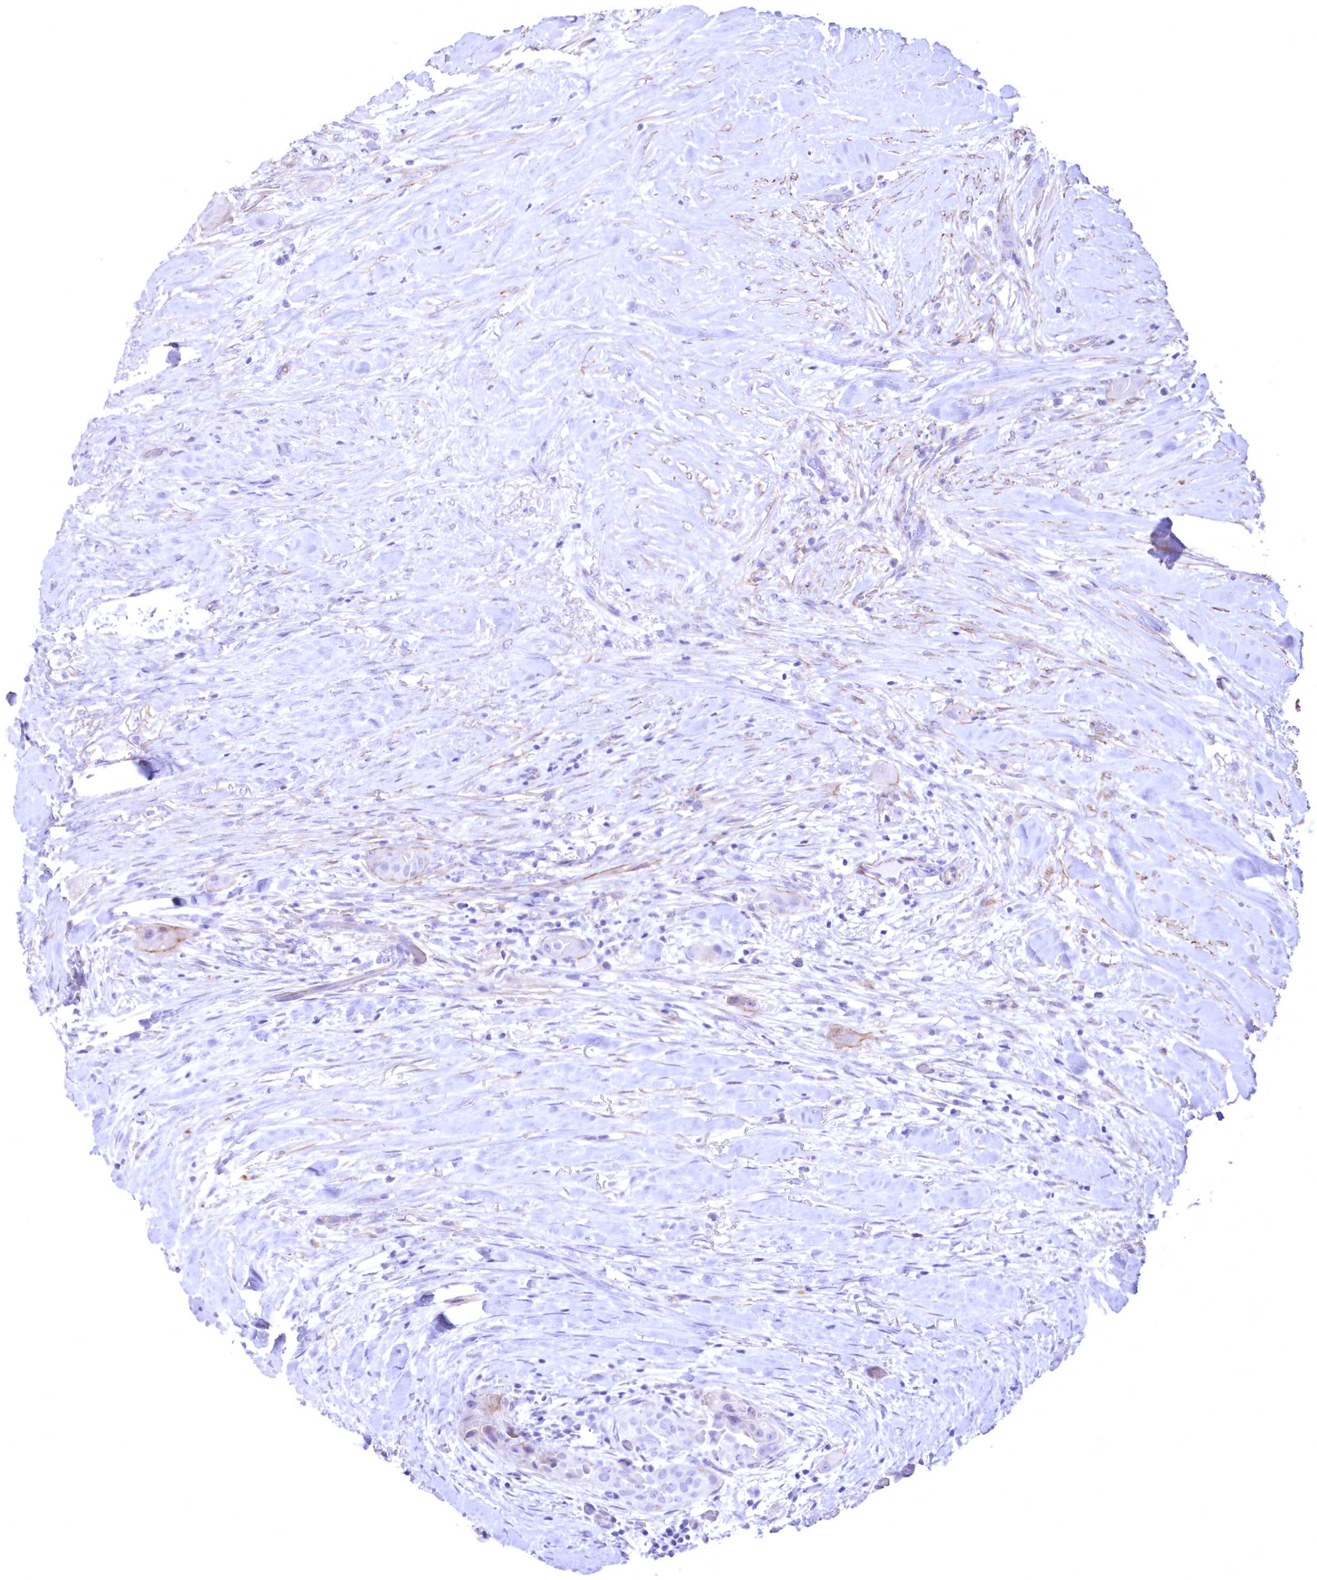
{"staining": {"intensity": "negative", "quantity": "none", "location": "none"}, "tissue": "thyroid cancer", "cell_type": "Tumor cells", "image_type": "cancer", "snomed": [{"axis": "morphology", "description": "Papillary adenocarcinoma, NOS"}, {"axis": "topography", "description": "Thyroid gland"}], "caption": "Protein analysis of thyroid cancer (papillary adenocarcinoma) displays no significant staining in tumor cells. (DAB (3,3'-diaminobenzidine) immunohistochemistry (IHC), high magnification).", "gene": "WDR74", "patient": {"sex": "female", "age": 59}}